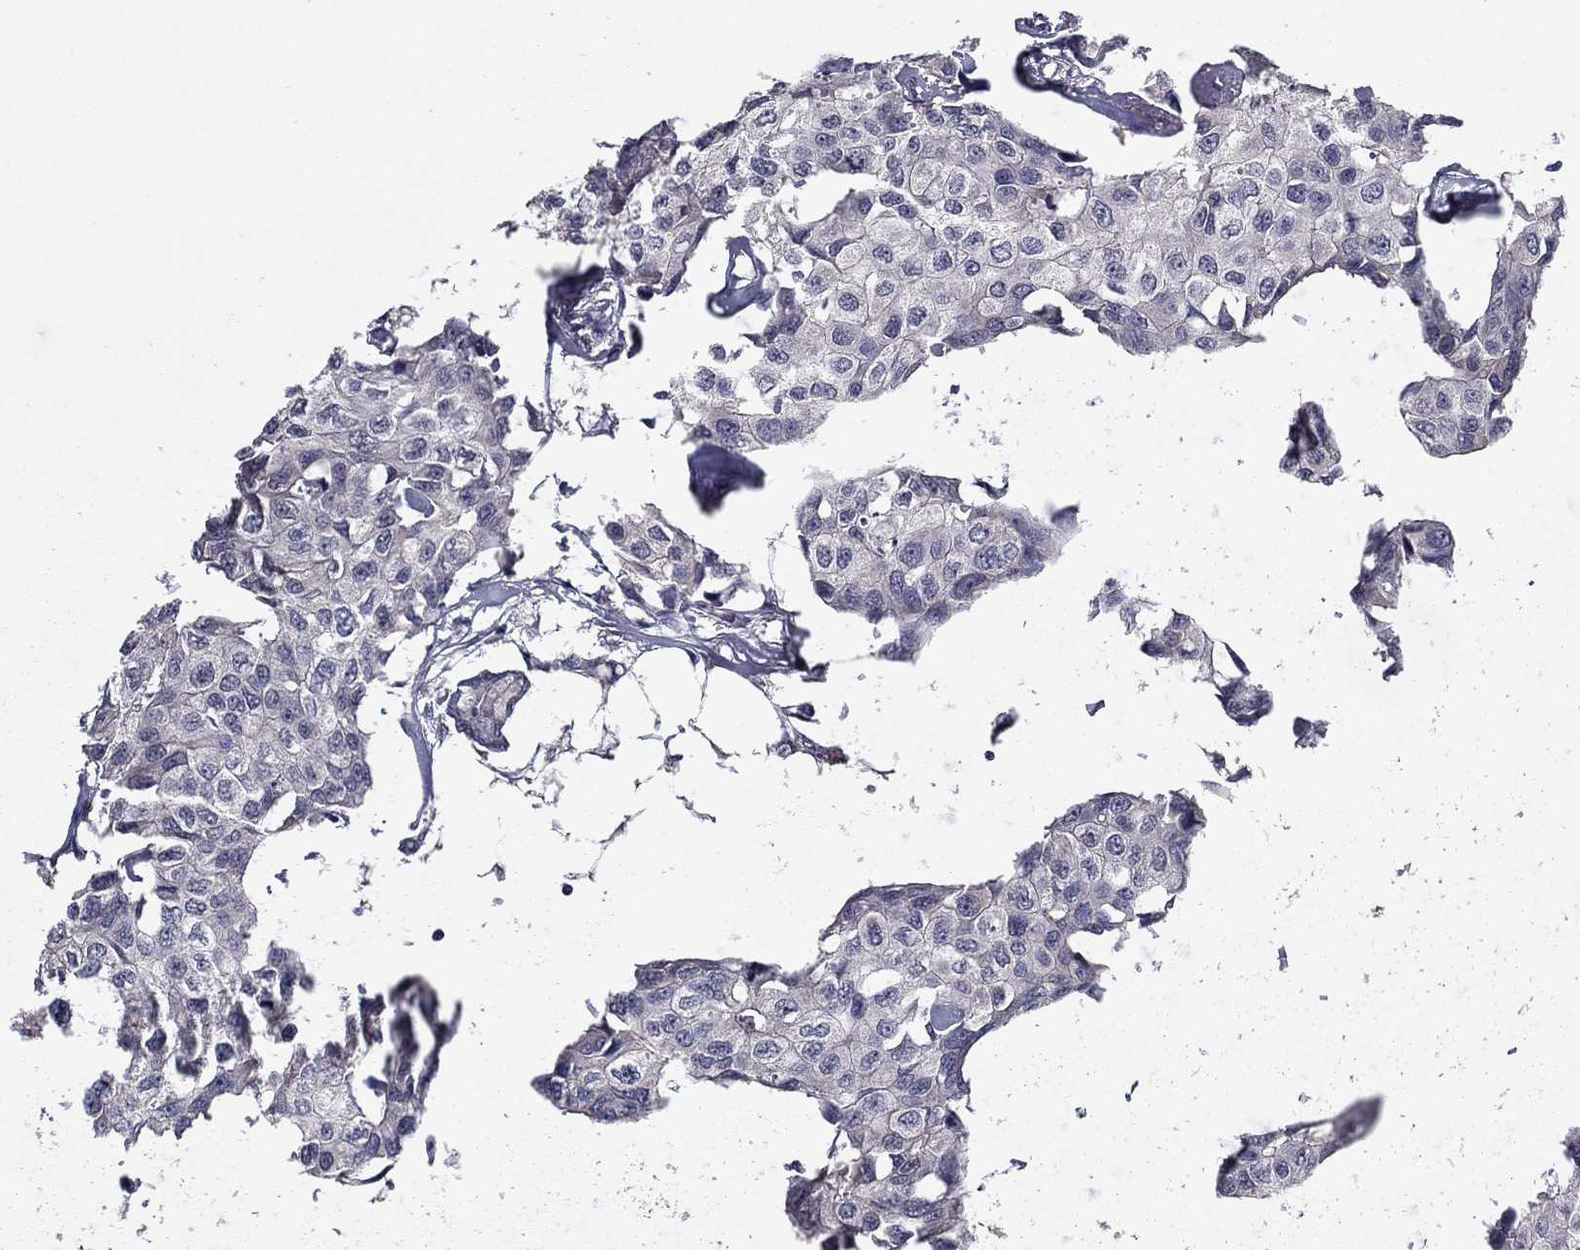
{"staining": {"intensity": "negative", "quantity": "none", "location": "none"}, "tissue": "breast cancer", "cell_type": "Tumor cells", "image_type": "cancer", "snomed": [{"axis": "morphology", "description": "Duct carcinoma"}, {"axis": "topography", "description": "Breast"}], "caption": "The immunohistochemistry image has no significant expression in tumor cells of breast cancer (invasive ductal carcinoma) tissue.", "gene": "PROS1", "patient": {"sex": "female", "age": 80}}